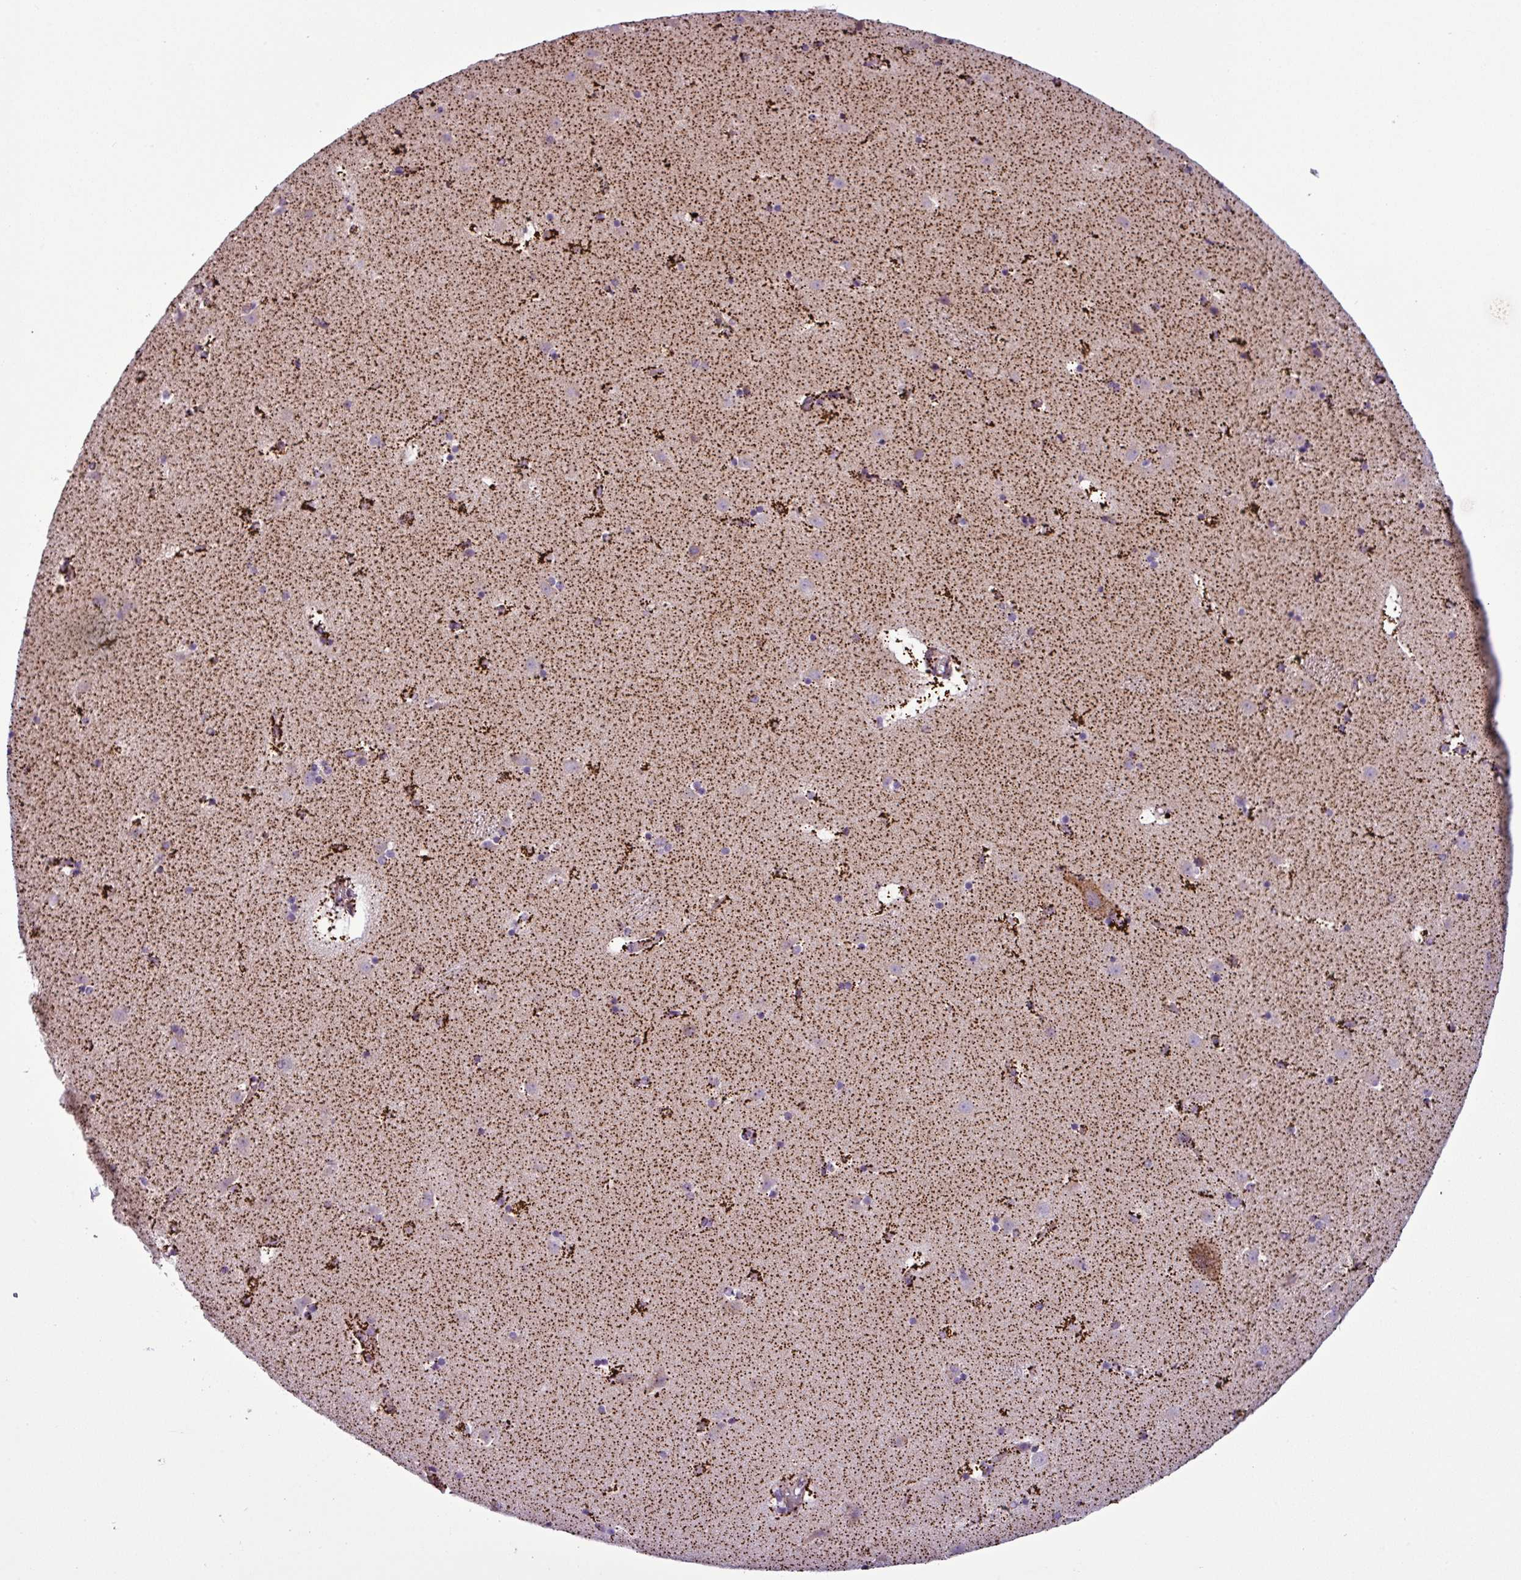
{"staining": {"intensity": "weak", "quantity": "25%-75%", "location": "cytoplasmic/membranous"}, "tissue": "caudate", "cell_type": "Glial cells", "image_type": "normal", "snomed": [{"axis": "morphology", "description": "Normal tissue, NOS"}, {"axis": "topography", "description": "Lateral ventricle wall"}], "caption": "Immunohistochemistry (IHC) staining of unremarkable caudate, which displays low levels of weak cytoplasmic/membranous positivity in approximately 25%-75% of glial cells indicating weak cytoplasmic/membranous protein positivity. The staining was performed using DAB (3,3'-diaminobenzidine) (brown) for protein detection and nuclei were counterstained in hematoxylin (blue).", "gene": "ZNF667", "patient": {"sex": "male", "age": 45}}